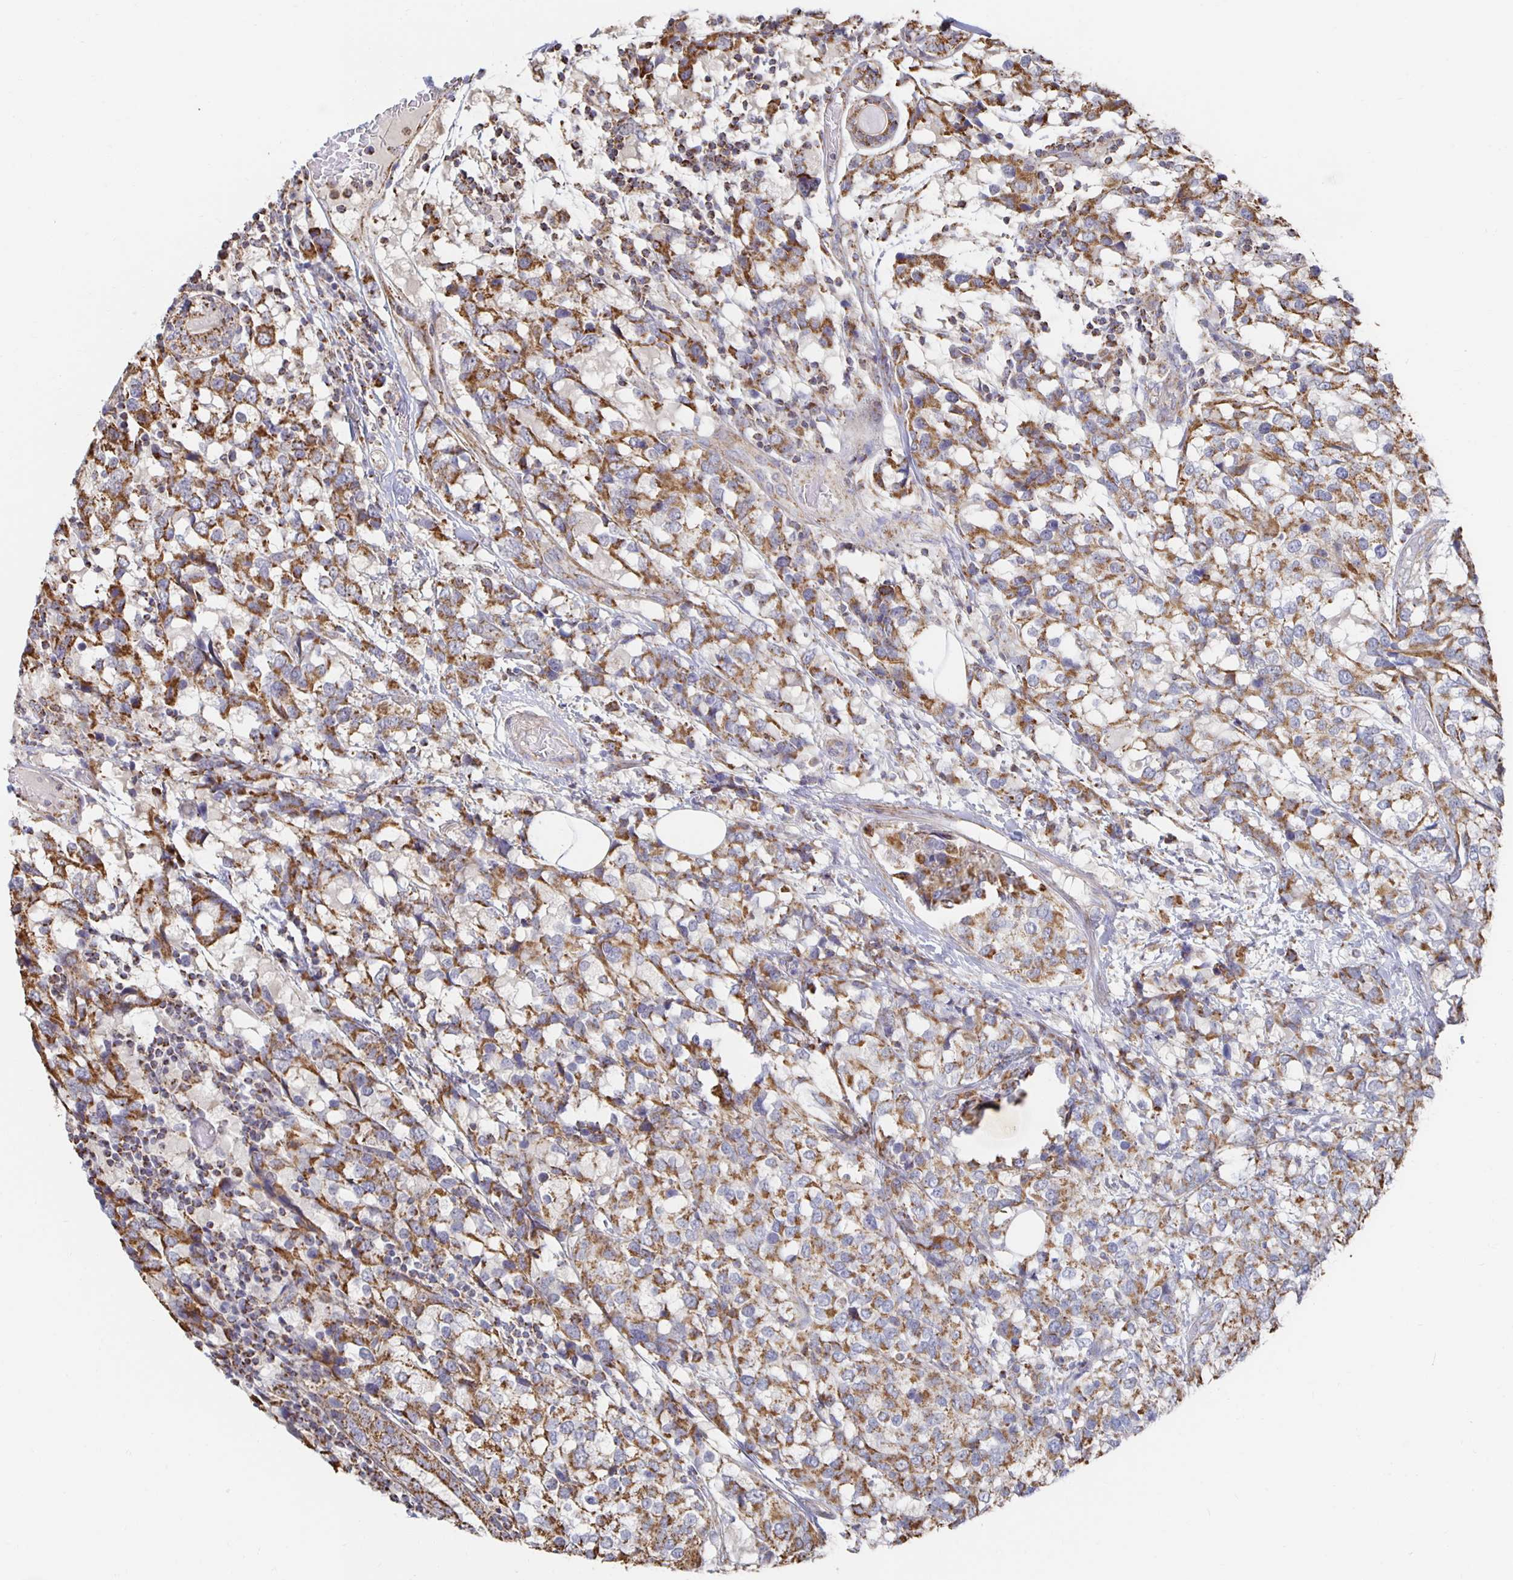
{"staining": {"intensity": "moderate", "quantity": ">75%", "location": "cytoplasmic/membranous"}, "tissue": "breast cancer", "cell_type": "Tumor cells", "image_type": "cancer", "snomed": [{"axis": "morphology", "description": "Lobular carcinoma"}, {"axis": "topography", "description": "Breast"}], "caption": "This is an image of immunohistochemistry (IHC) staining of lobular carcinoma (breast), which shows moderate expression in the cytoplasmic/membranous of tumor cells.", "gene": "NKX2-8", "patient": {"sex": "female", "age": 59}}